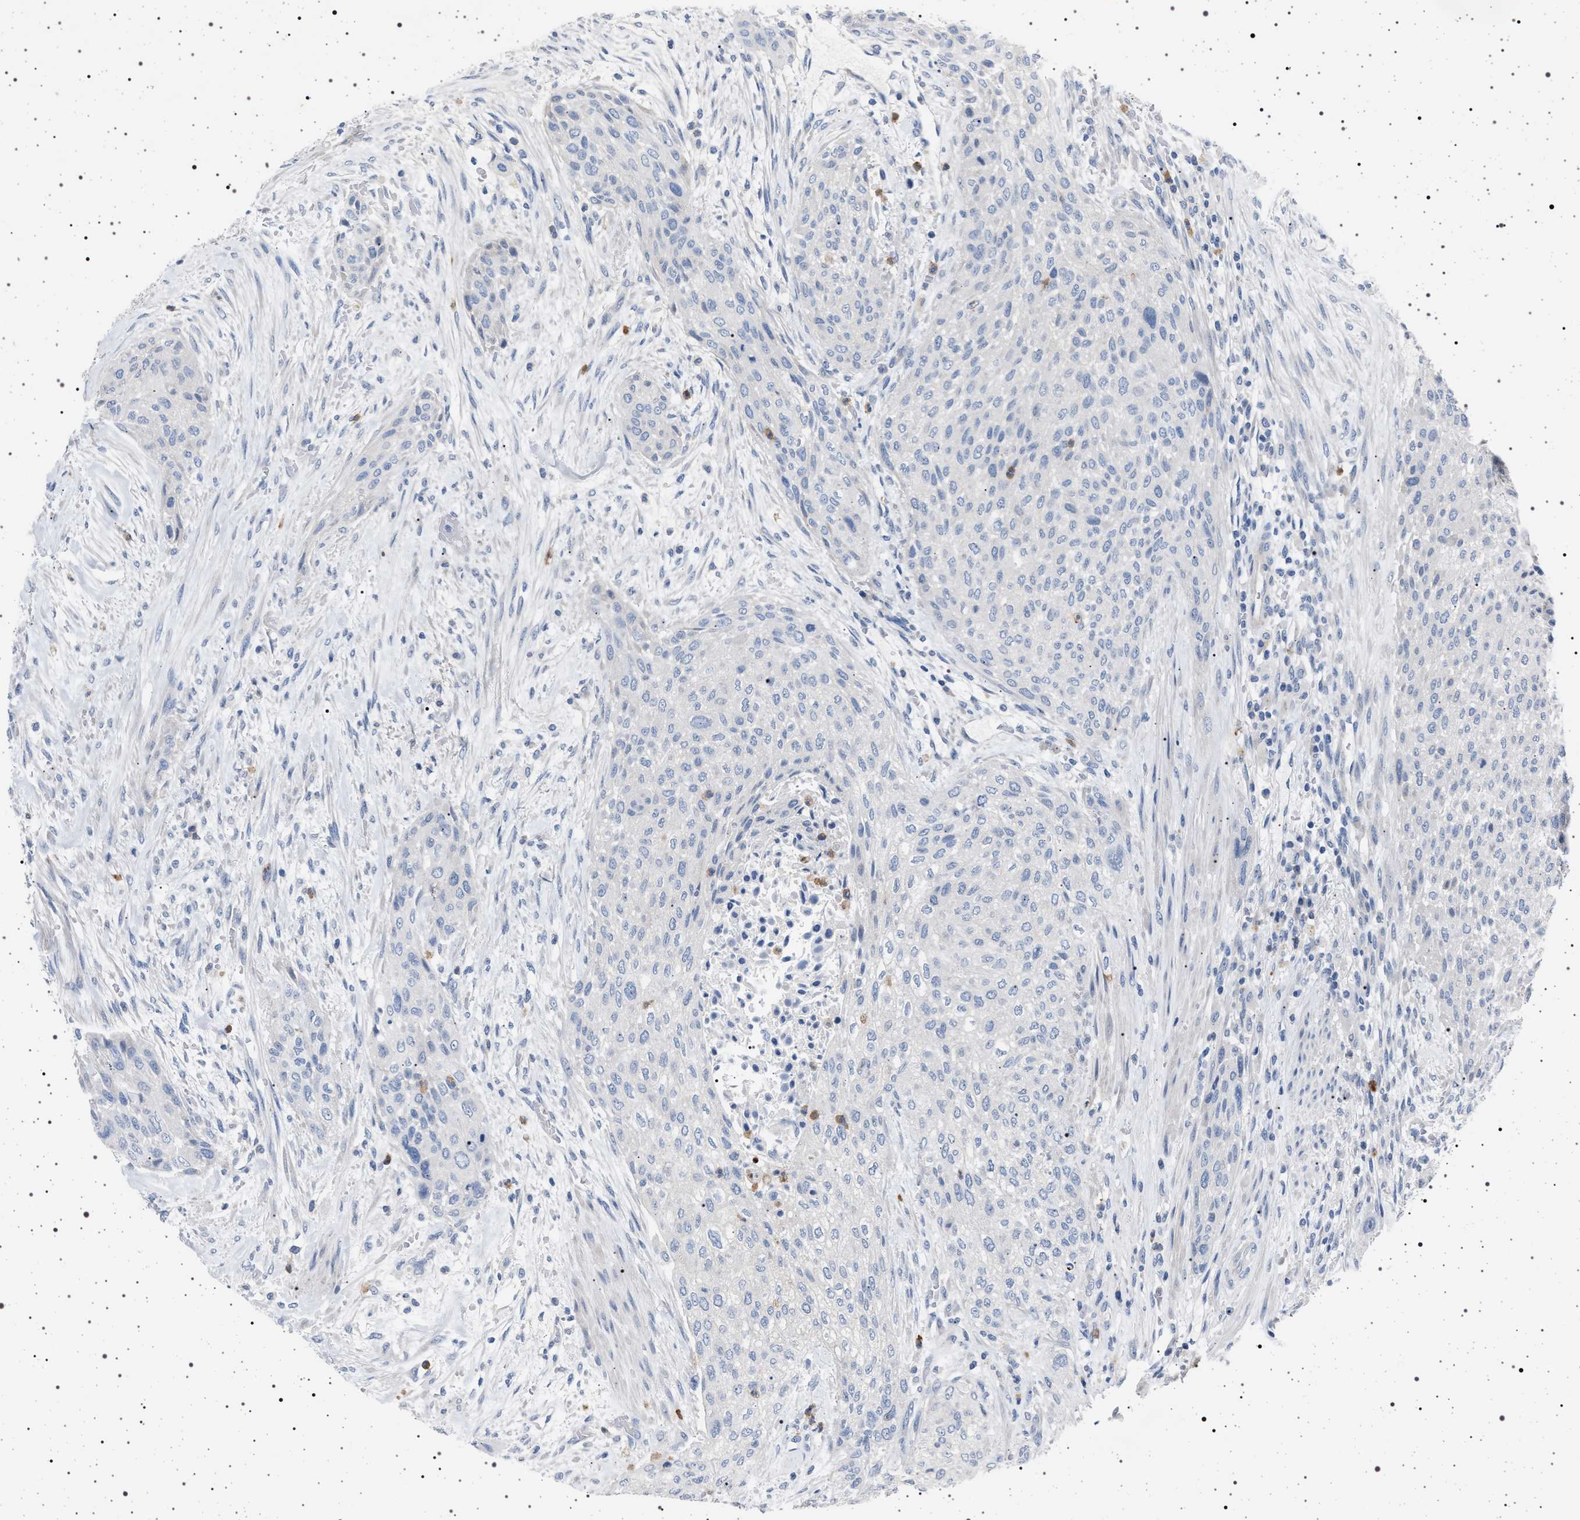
{"staining": {"intensity": "negative", "quantity": "none", "location": "none"}, "tissue": "urothelial cancer", "cell_type": "Tumor cells", "image_type": "cancer", "snomed": [{"axis": "morphology", "description": "Urothelial carcinoma, Low grade"}, {"axis": "morphology", "description": "Urothelial carcinoma, High grade"}, {"axis": "topography", "description": "Urinary bladder"}], "caption": "High power microscopy micrograph of an IHC photomicrograph of urothelial carcinoma (high-grade), revealing no significant expression in tumor cells.", "gene": "NAT9", "patient": {"sex": "male", "age": 35}}